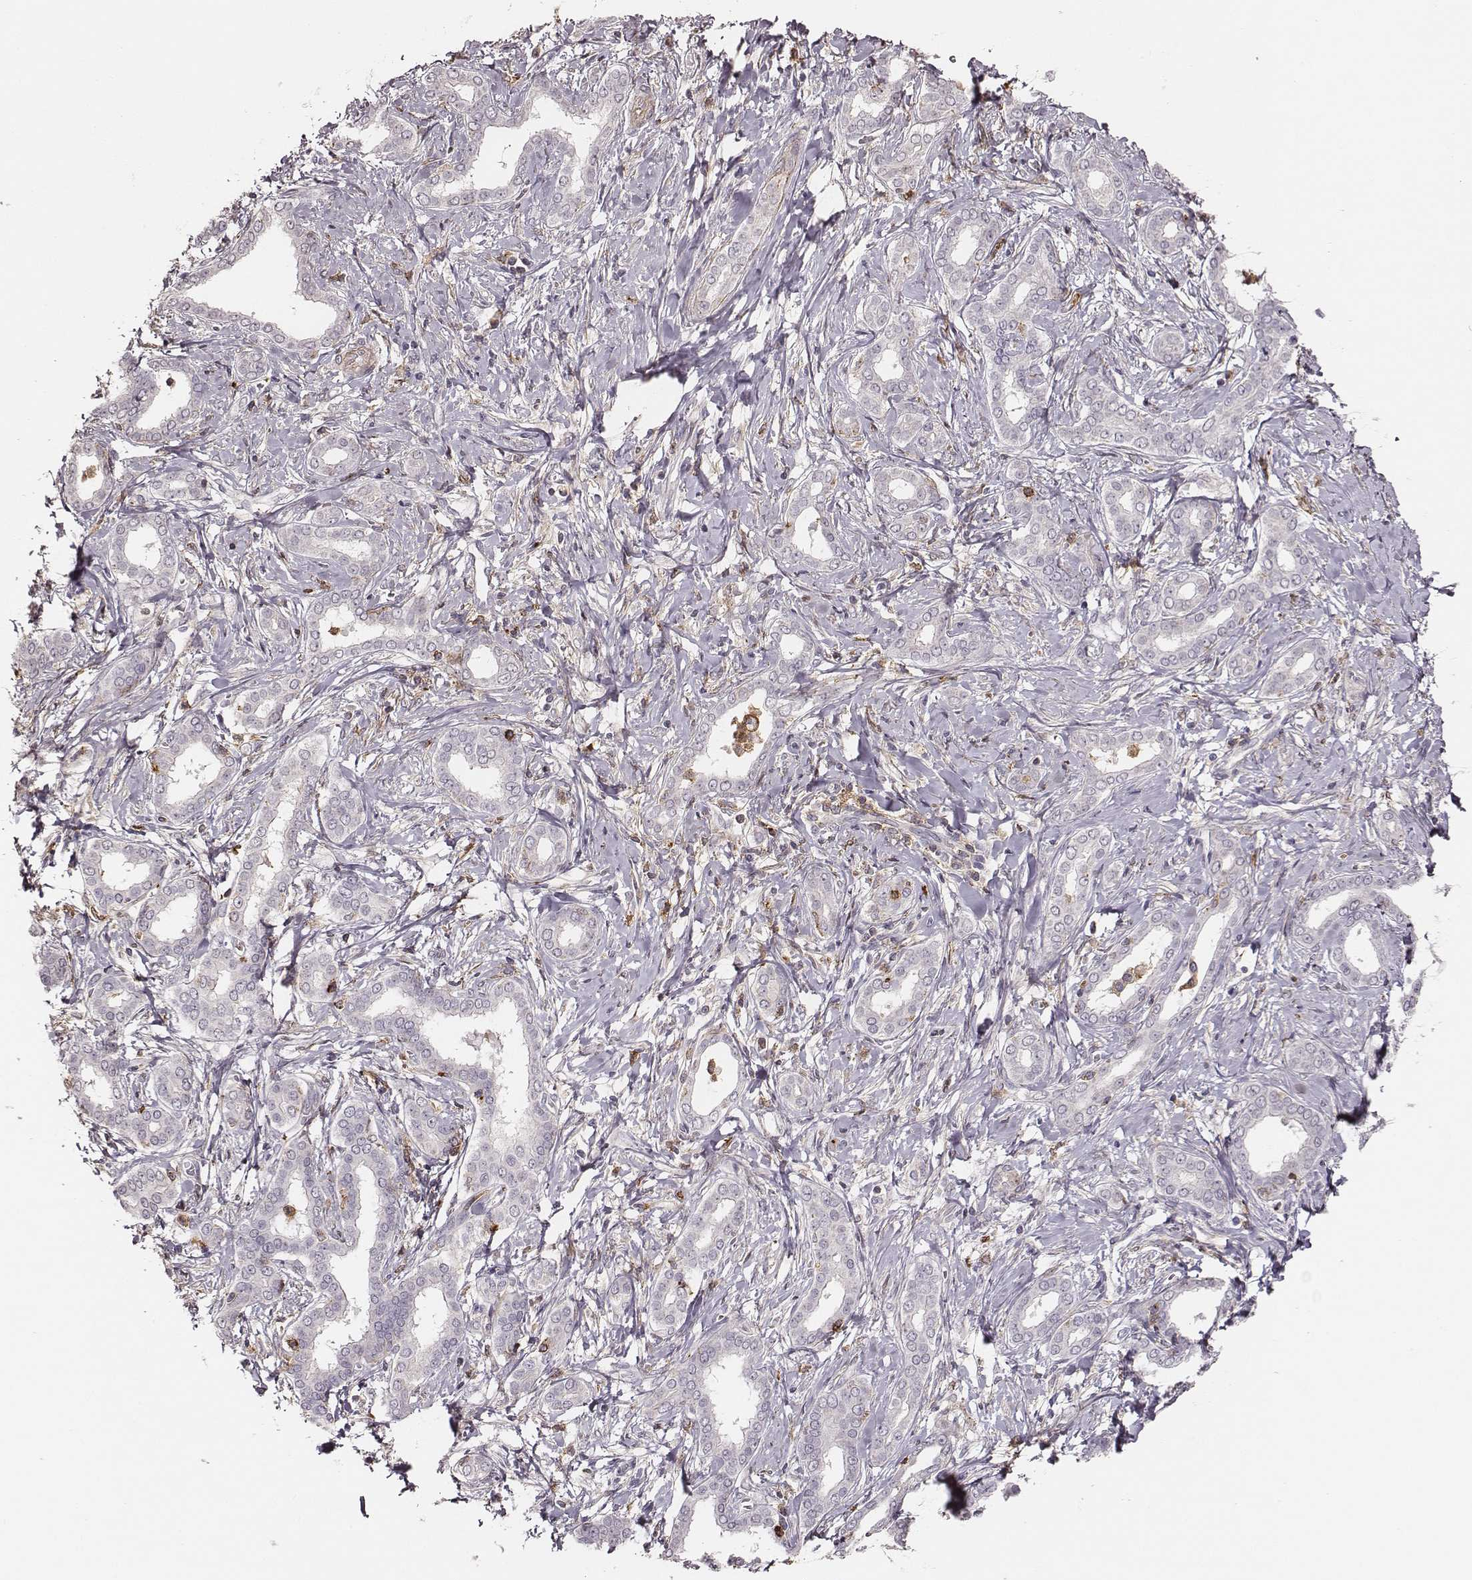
{"staining": {"intensity": "negative", "quantity": "none", "location": "none"}, "tissue": "liver cancer", "cell_type": "Tumor cells", "image_type": "cancer", "snomed": [{"axis": "morphology", "description": "Cholangiocarcinoma"}, {"axis": "topography", "description": "Liver"}], "caption": "The micrograph demonstrates no staining of tumor cells in liver cholangiocarcinoma. (DAB (3,3'-diaminobenzidine) immunohistochemistry, high magnification).", "gene": "ZYX", "patient": {"sex": "female", "age": 47}}